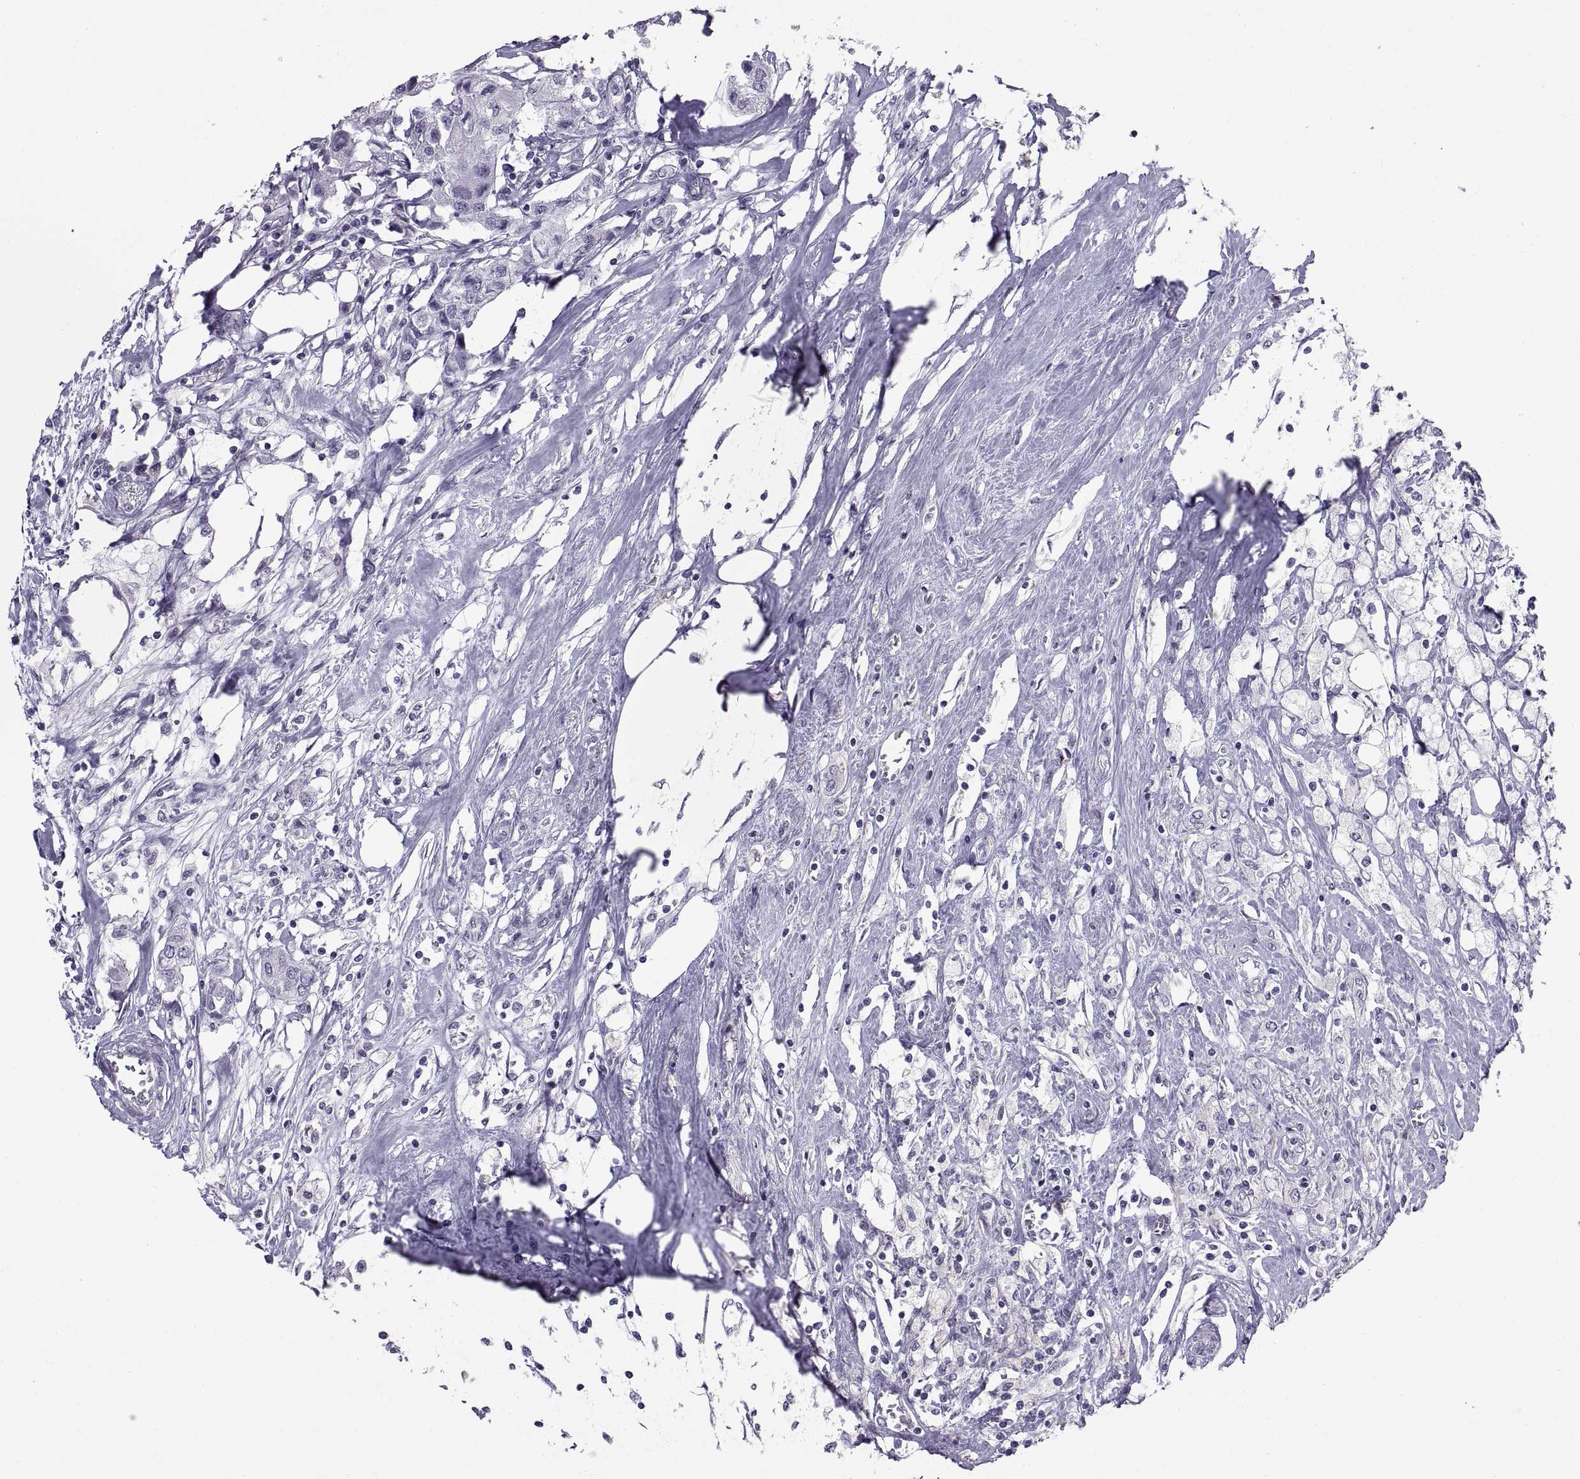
{"staining": {"intensity": "negative", "quantity": "none", "location": "none"}, "tissue": "breast cancer", "cell_type": "Tumor cells", "image_type": "cancer", "snomed": [{"axis": "morphology", "description": "Duct carcinoma"}, {"axis": "topography", "description": "Breast"}], "caption": "Tumor cells show no significant positivity in invasive ductal carcinoma (breast).", "gene": "KRT77", "patient": {"sex": "female", "age": 80}}